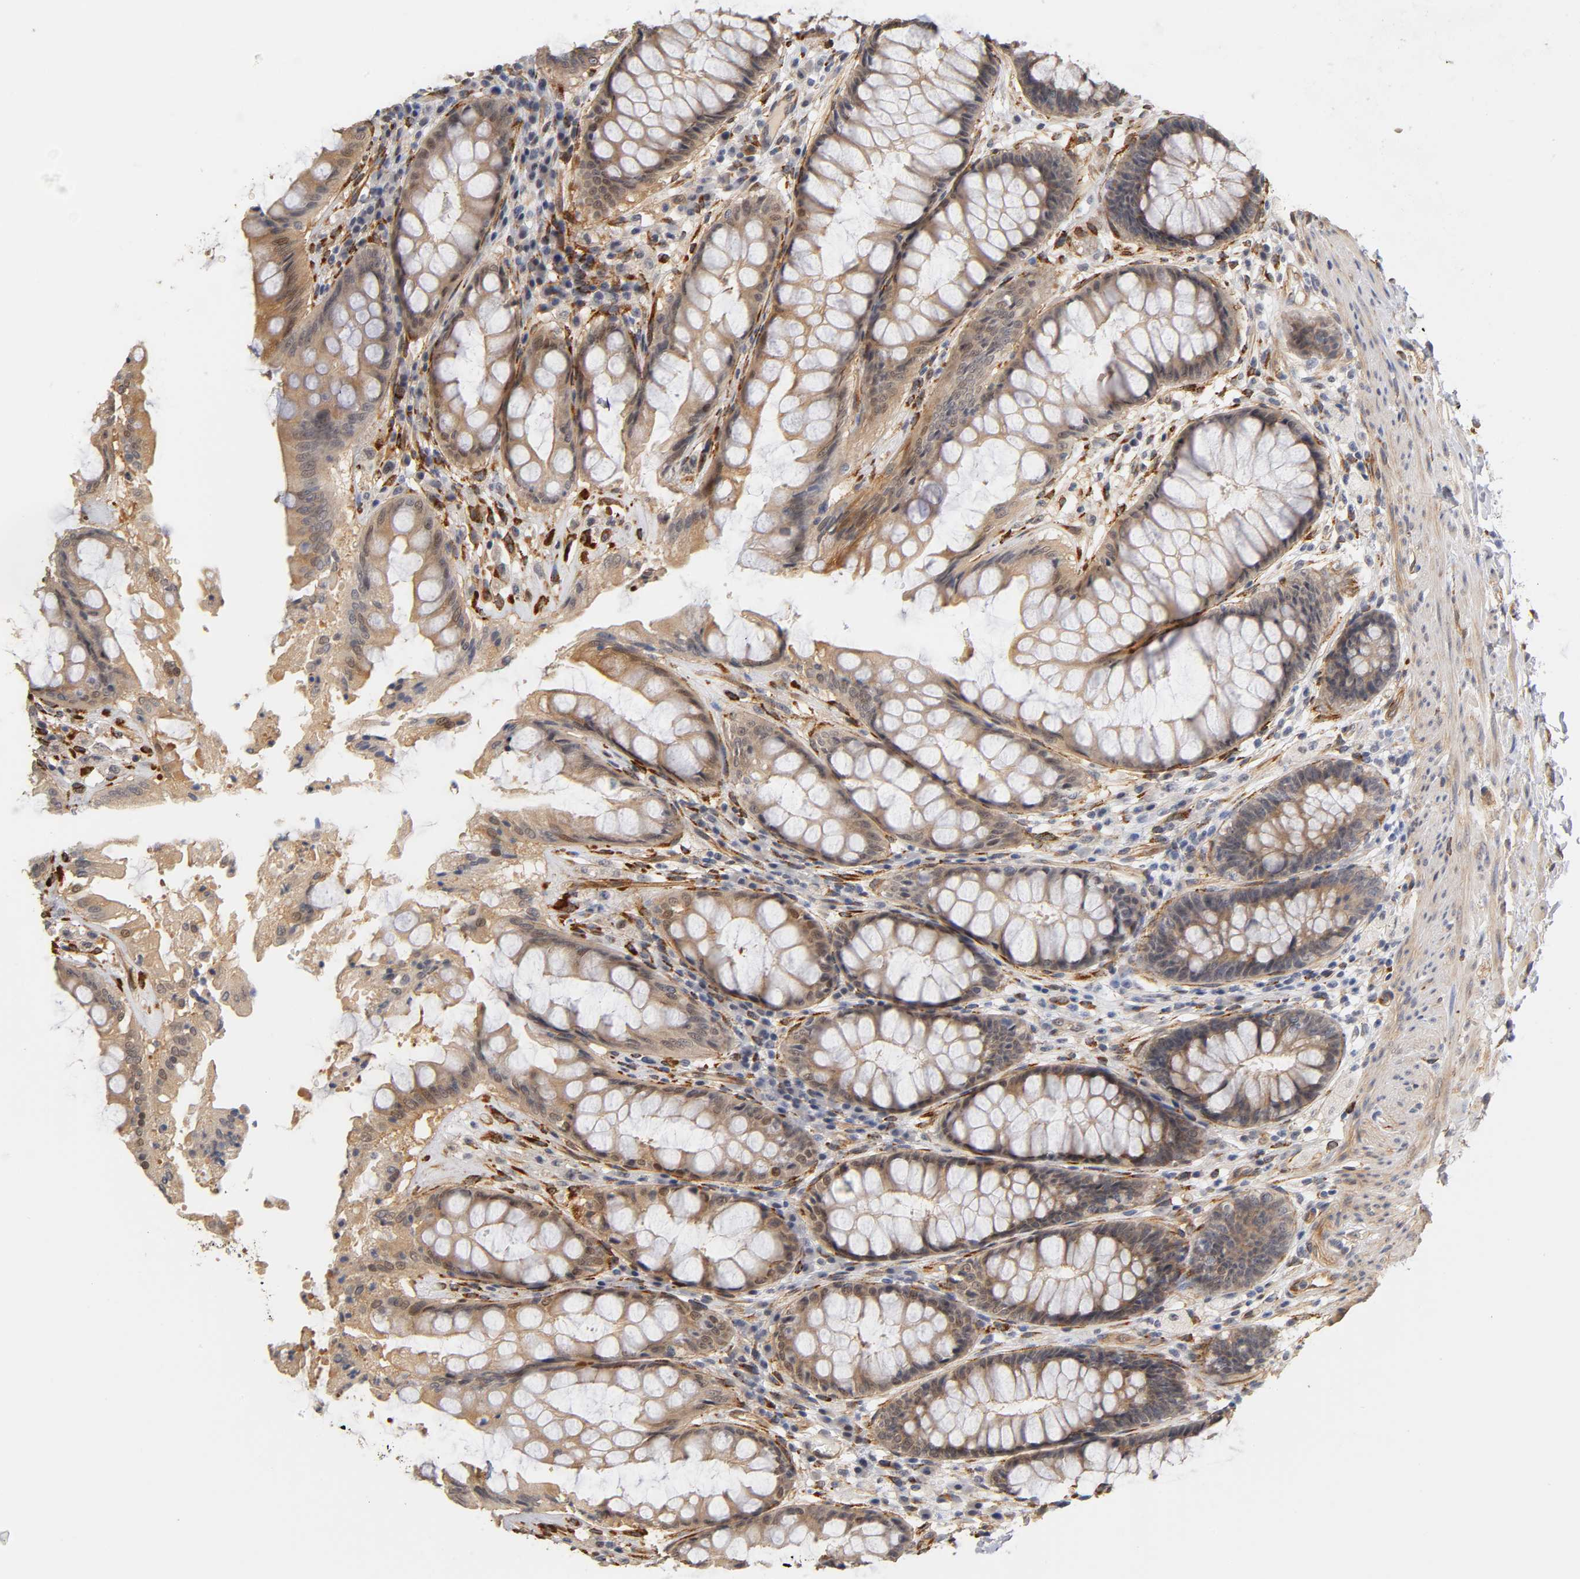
{"staining": {"intensity": "moderate", "quantity": ">75%", "location": "cytoplasmic/membranous"}, "tissue": "rectum", "cell_type": "Glandular cells", "image_type": "normal", "snomed": [{"axis": "morphology", "description": "Normal tissue, NOS"}, {"axis": "topography", "description": "Rectum"}], "caption": "Protein staining reveals moderate cytoplasmic/membranous staining in approximately >75% of glandular cells in normal rectum. Nuclei are stained in blue.", "gene": "LAMB1", "patient": {"sex": "female", "age": 46}}